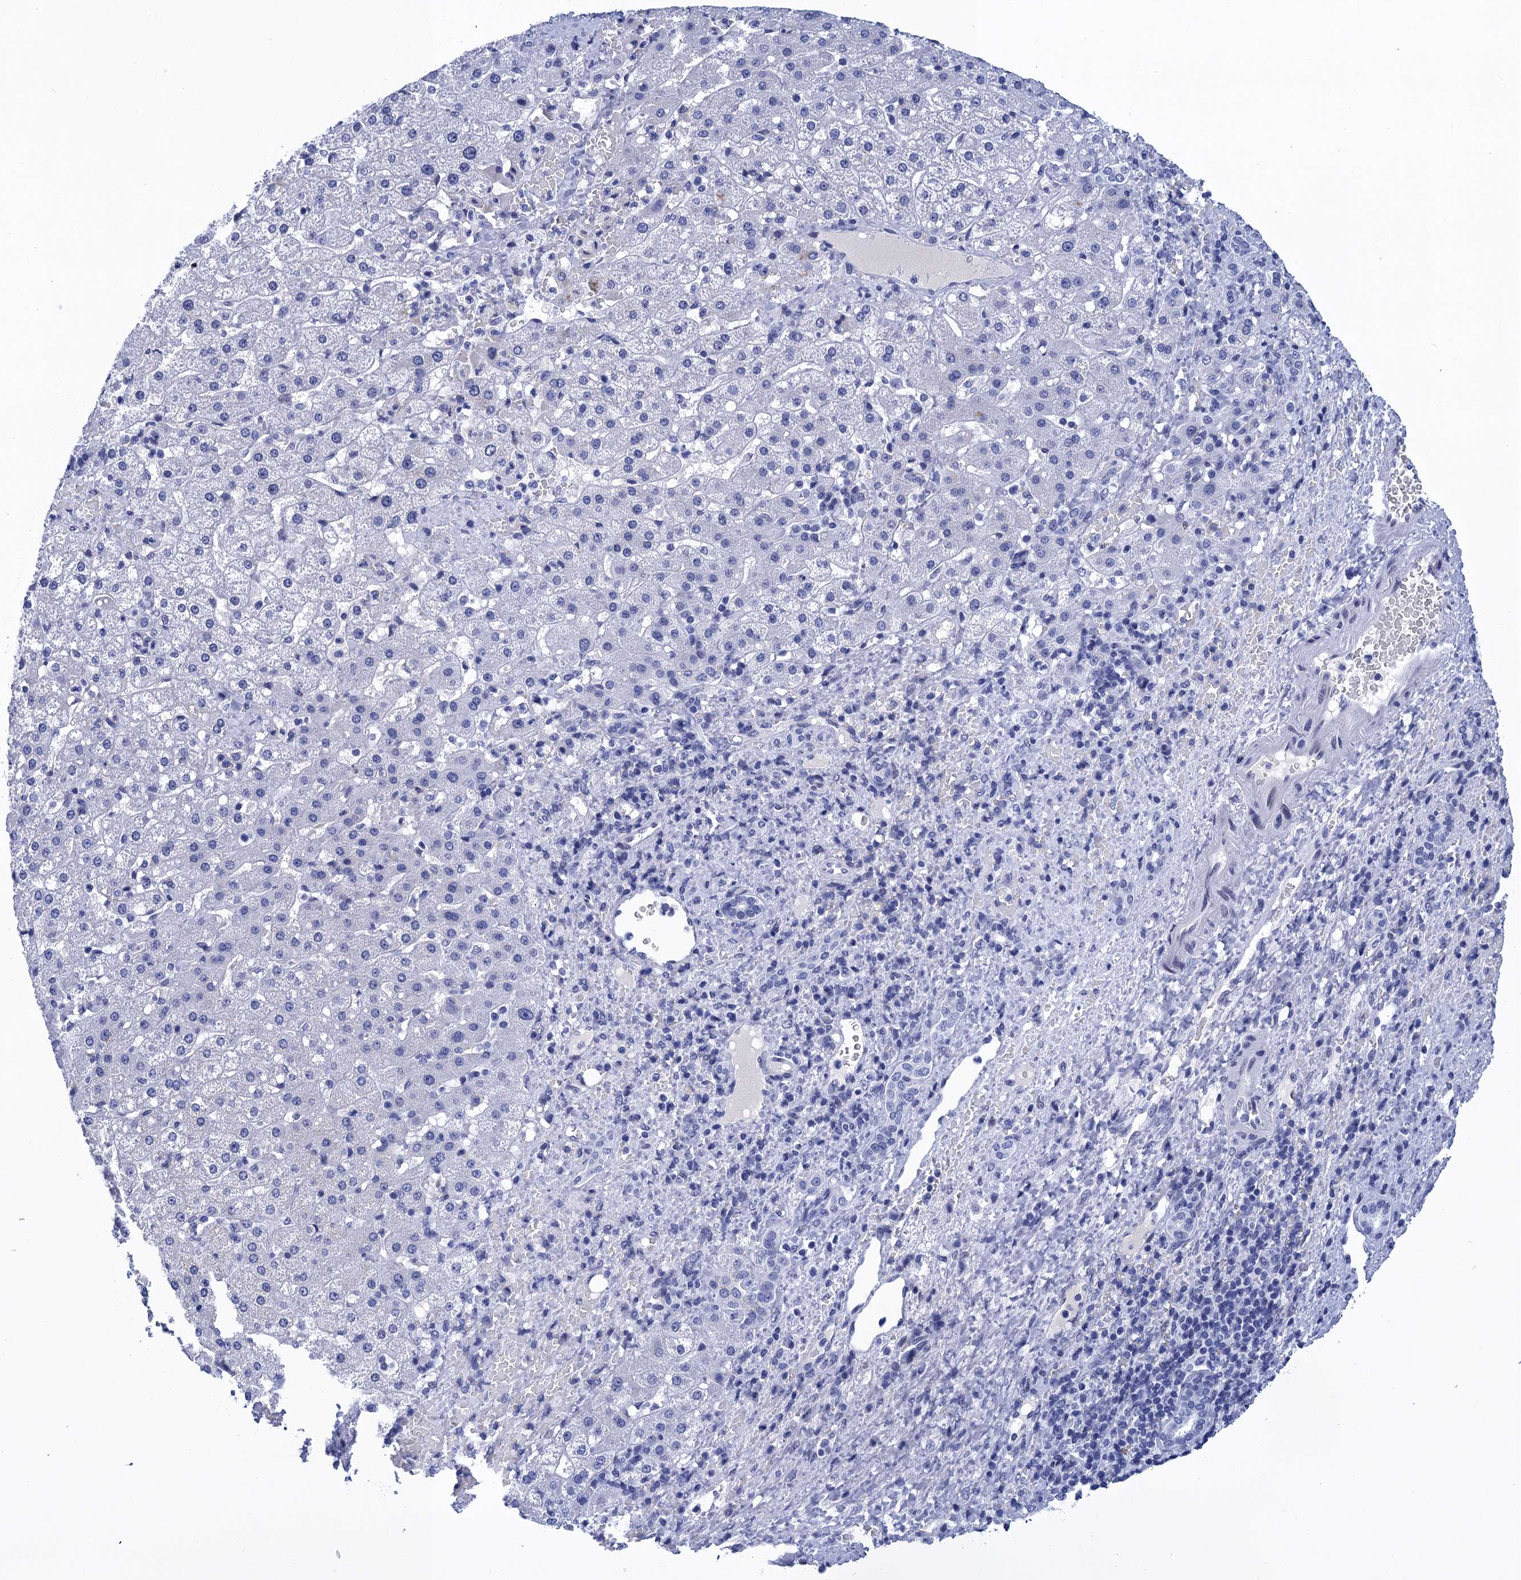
{"staining": {"intensity": "negative", "quantity": "none", "location": "none"}, "tissue": "liver cancer", "cell_type": "Tumor cells", "image_type": "cancer", "snomed": [{"axis": "morphology", "description": "Normal tissue, NOS"}, {"axis": "morphology", "description": "Carcinoma, Hepatocellular, NOS"}, {"axis": "topography", "description": "Liver"}], "caption": "Immunohistochemistry of human liver hepatocellular carcinoma demonstrates no staining in tumor cells.", "gene": "METTL25", "patient": {"sex": "male", "age": 57}}